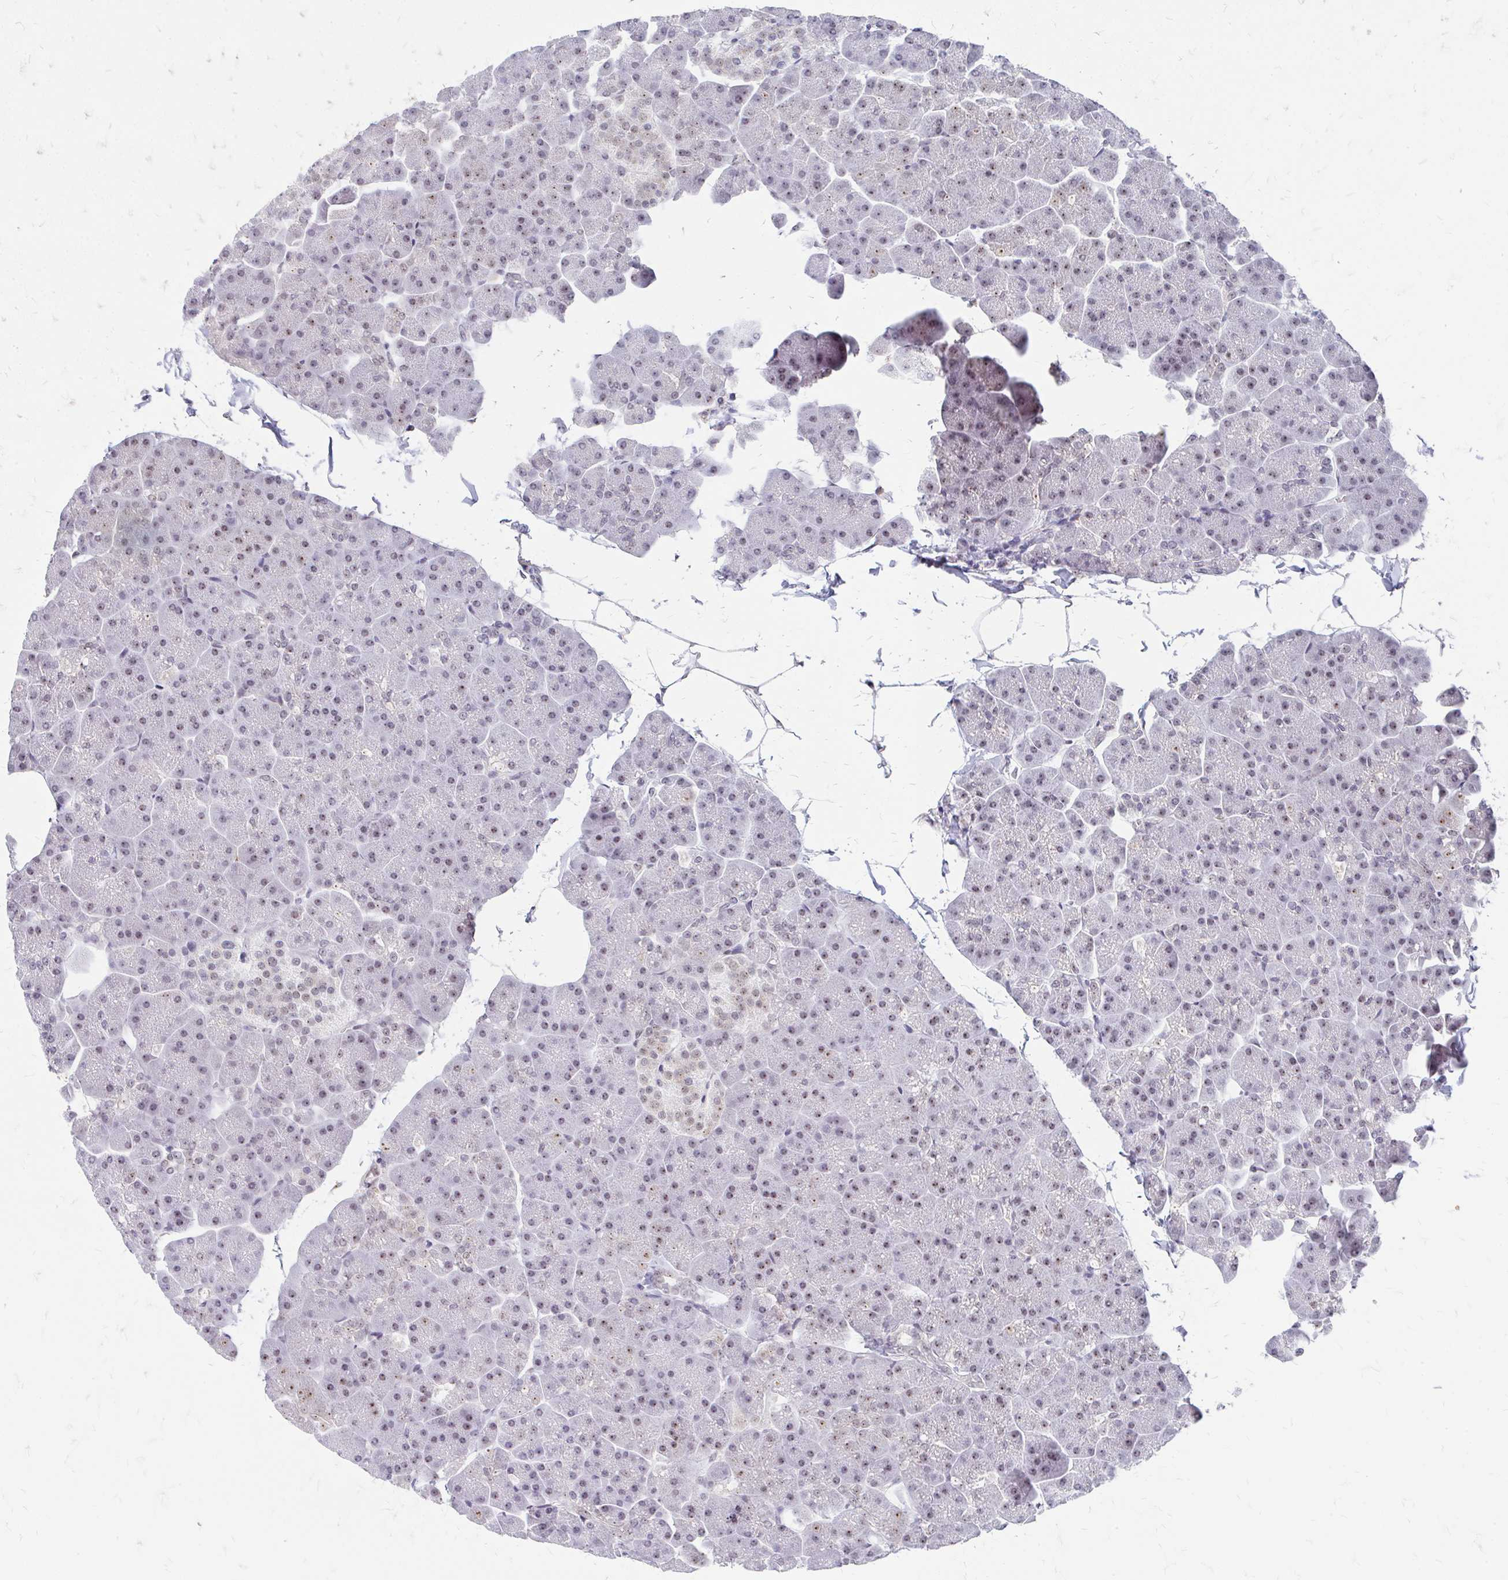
{"staining": {"intensity": "moderate", "quantity": "25%-75%", "location": "nuclear"}, "tissue": "pancreas", "cell_type": "Exocrine glandular cells", "image_type": "normal", "snomed": [{"axis": "morphology", "description": "Normal tissue, NOS"}, {"axis": "topography", "description": "Pancreas"}], "caption": "The histopathology image displays immunohistochemical staining of normal pancreas. There is moderate nuclear positivity is appreciated in approximately 25%-75% of exocrine glandular cells.", "gene": "GTF2H1", "patient": {"sex": "male", "age": 35}}